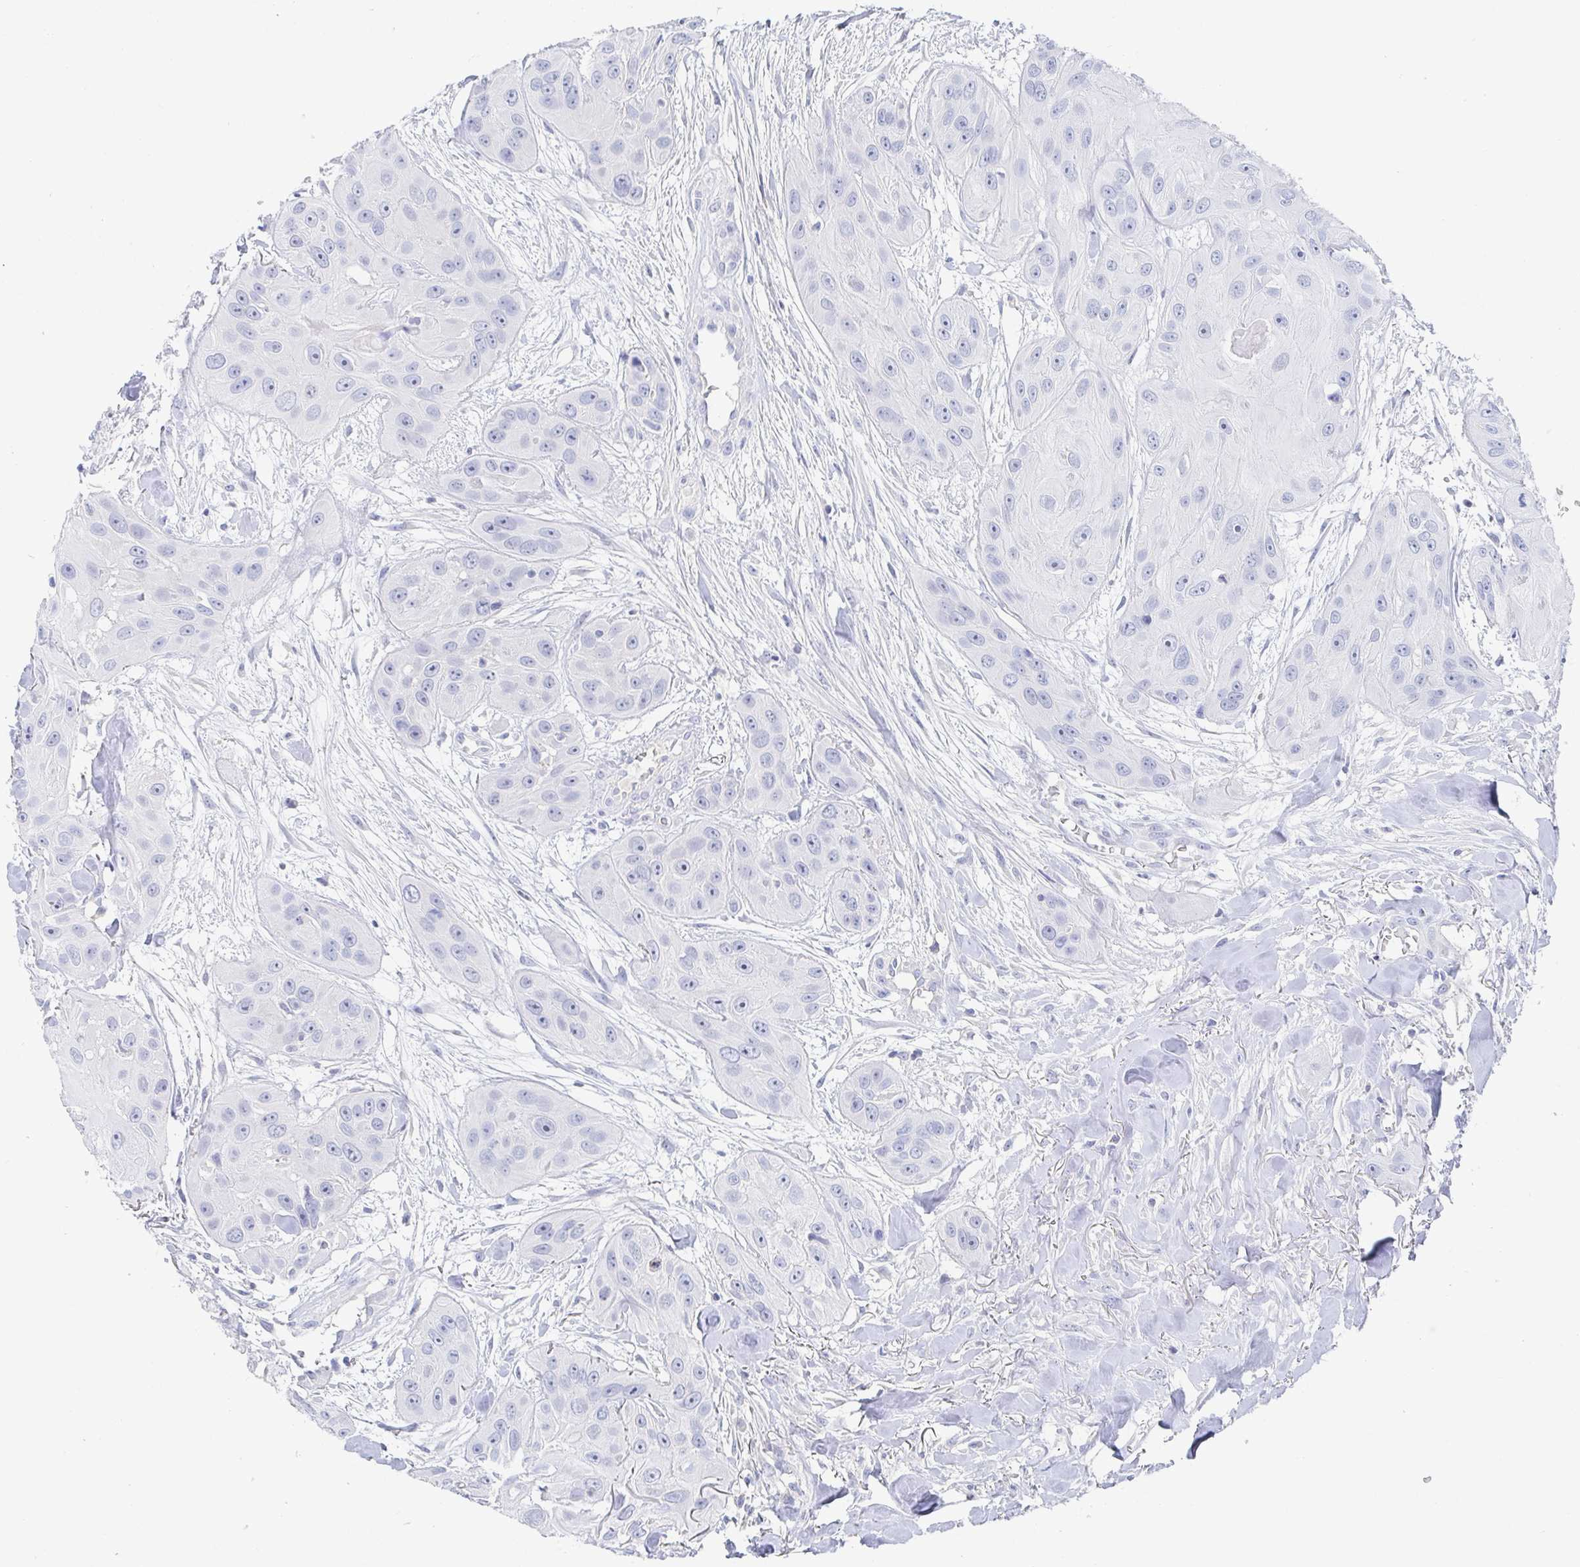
{"staining": {"intensity": "negative", "quantity": "none", "location": "none"}, "tissue": "head and neck cancer", "cell_type": "Tumor cells", "image_type": "cancer", "snomed": [{"axis": "morphology", "description": "Squamous cell carcinoma, NOS"}, {"axis": "topography", "description": "Oral tissue"}, {"axis": "topography", "description": "Head-Neck"}], "caption": "Squamous cell carcinoma (head and neck) stained for a protein using immunohistochemistry (IHC) shows no expression tumor cells.", "gene": "ZNF430", "patient": {"sex": "male", "age": 77}}